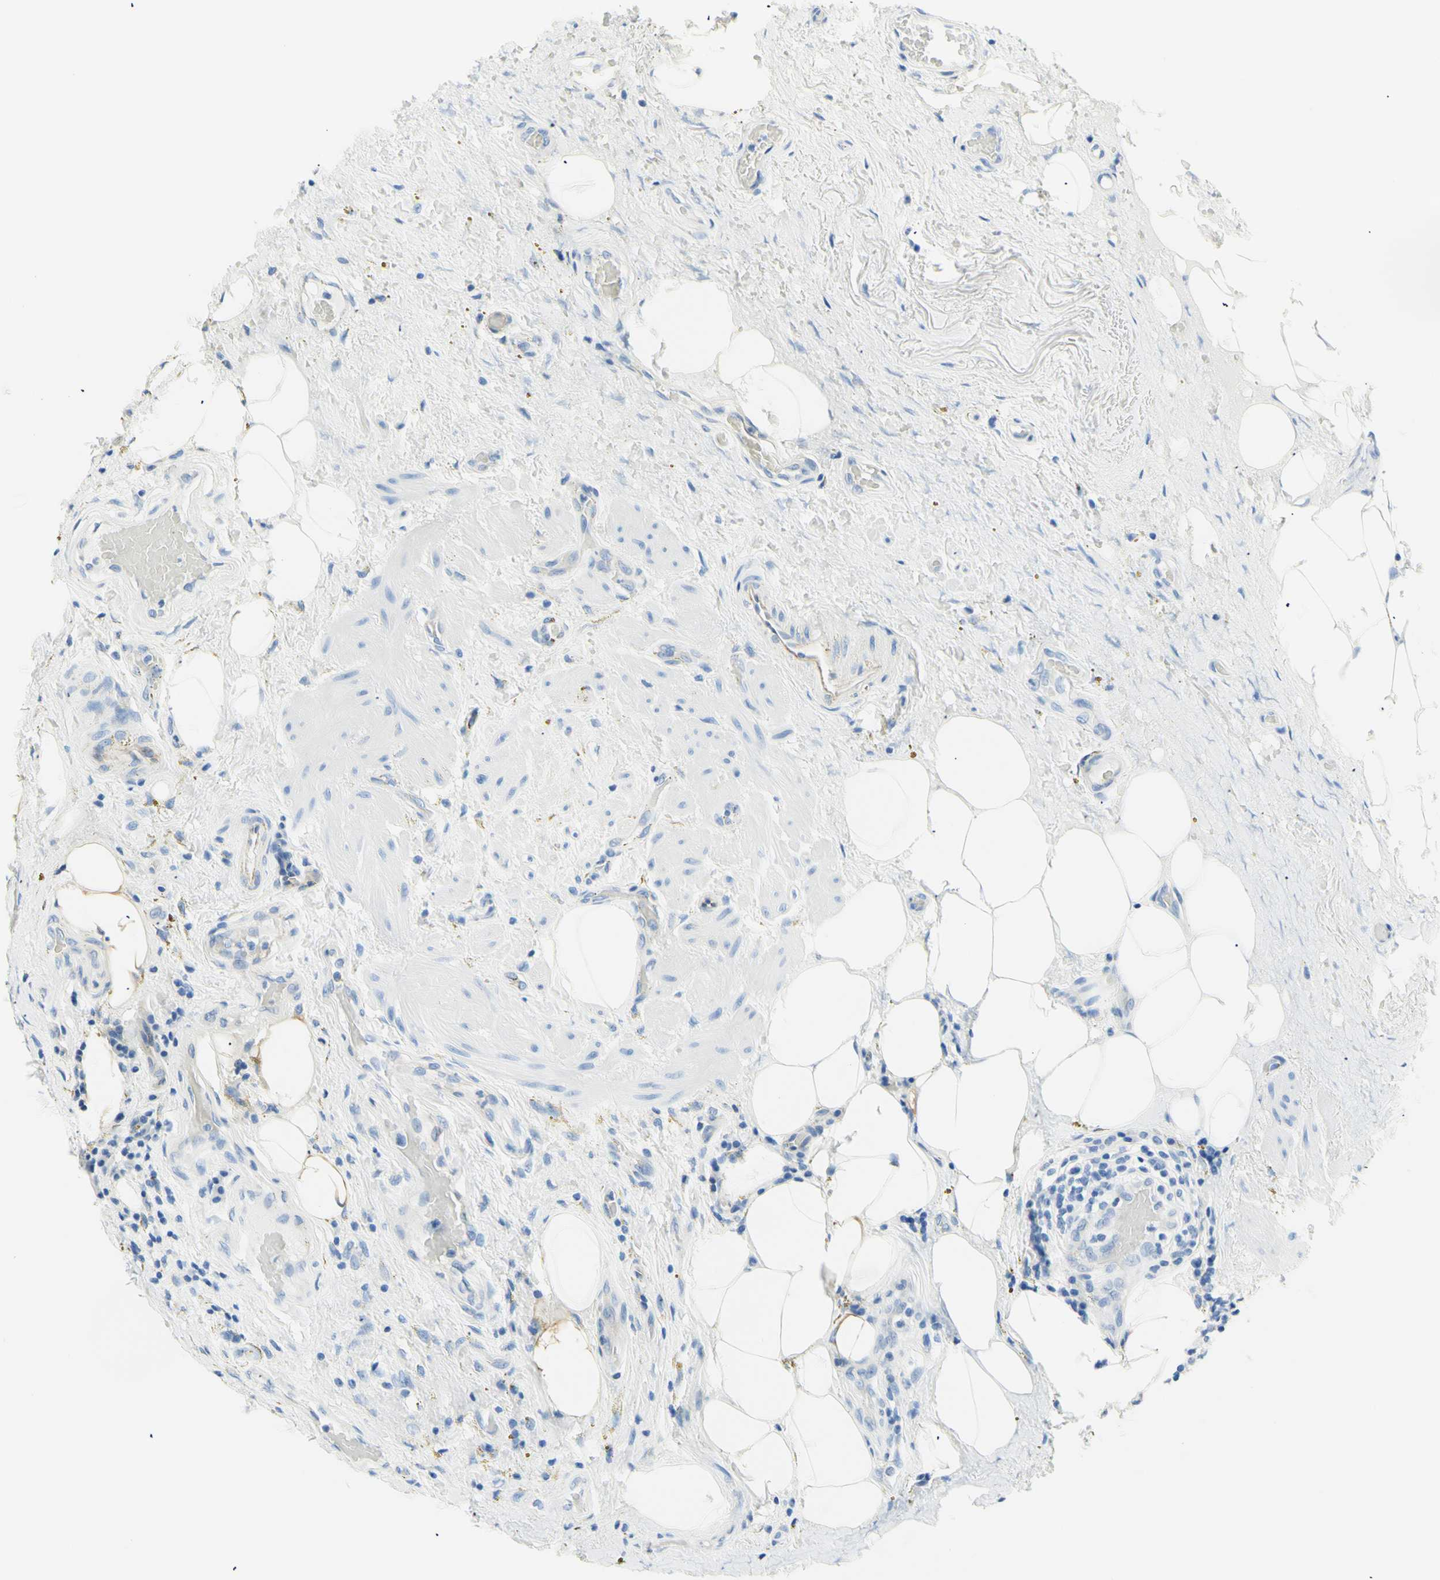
{"staining": {"intensity": "negative", "quantity": "none", "location": "none"}, "tissue": "thyroid cancer", "cell_type": "Tumor cells", "image_type": "cancer", "snomed": [{"axis": "morphology", "description": "Papillary adenocarcinoma, NOS"}, {"axis": "topography", "description": "Thyroid gland"}], "caption": "Papillary adenocarcinoma (thyroid) stained for a protein using IHC demonstrates no expression tumor cells.", "gene": "HPCA", "patient": {"sex": "male", "age": 77}}